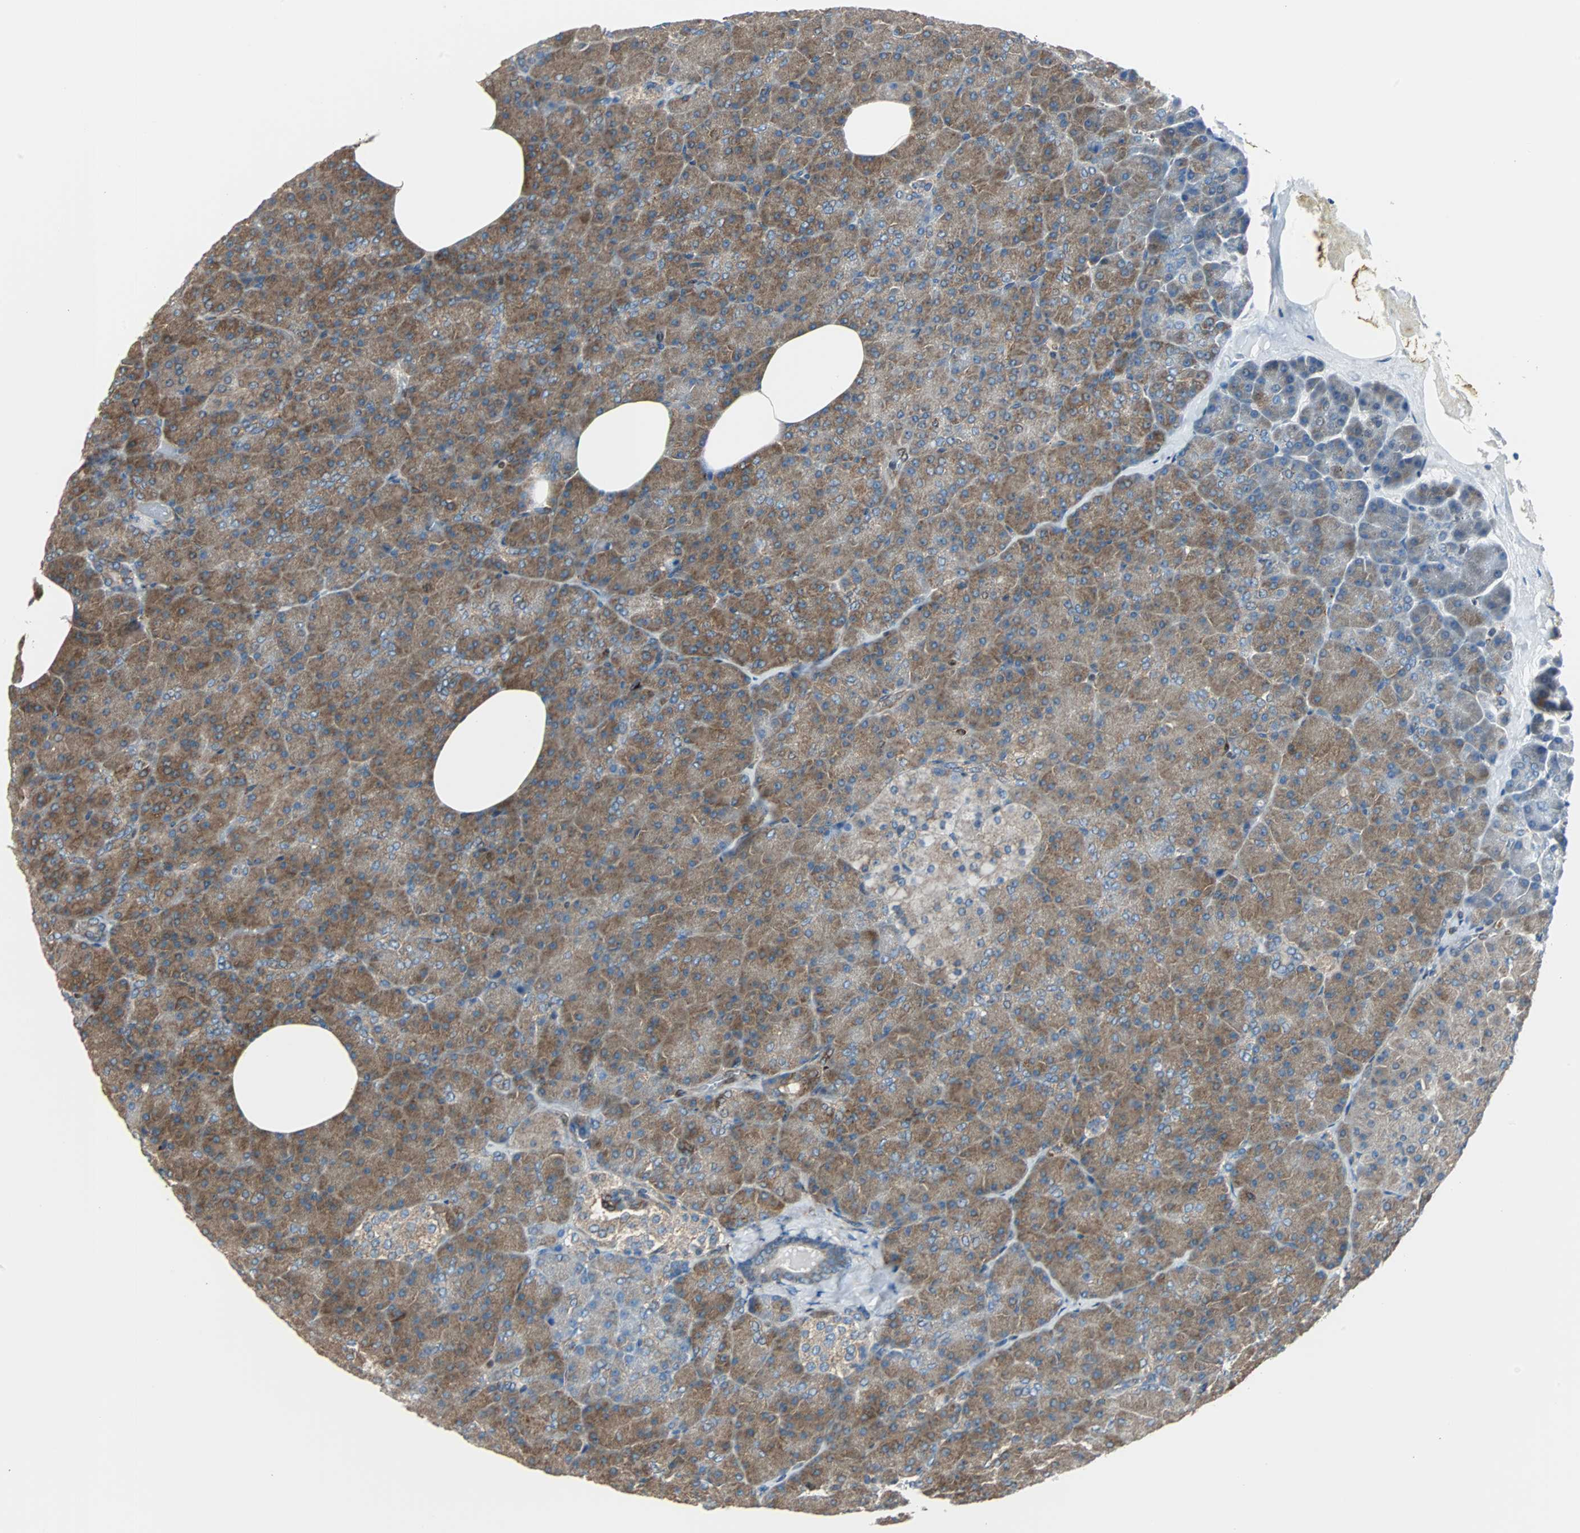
{"staining": {"intensity": "moderate", "quantity": ">75%", "location": "cytoplasmic/membranous"}, "tissue": "pancreas", "cell_type": "Exocrine glandular cells", "image_type": "normal", "snomed": [{"axis": "morphology", "description": "Normal tissue, NOS"}, {"axis": "topography", "description": "Pancreas"}], "caption": "Moderate cytoplasmic/membranous expression for a protein is appreciated in about >75% of exocrine glandular cells of unremarkable pancreas using IHC.", "gene": "RELA", "patient": {"sex": "female", "age": 35}}